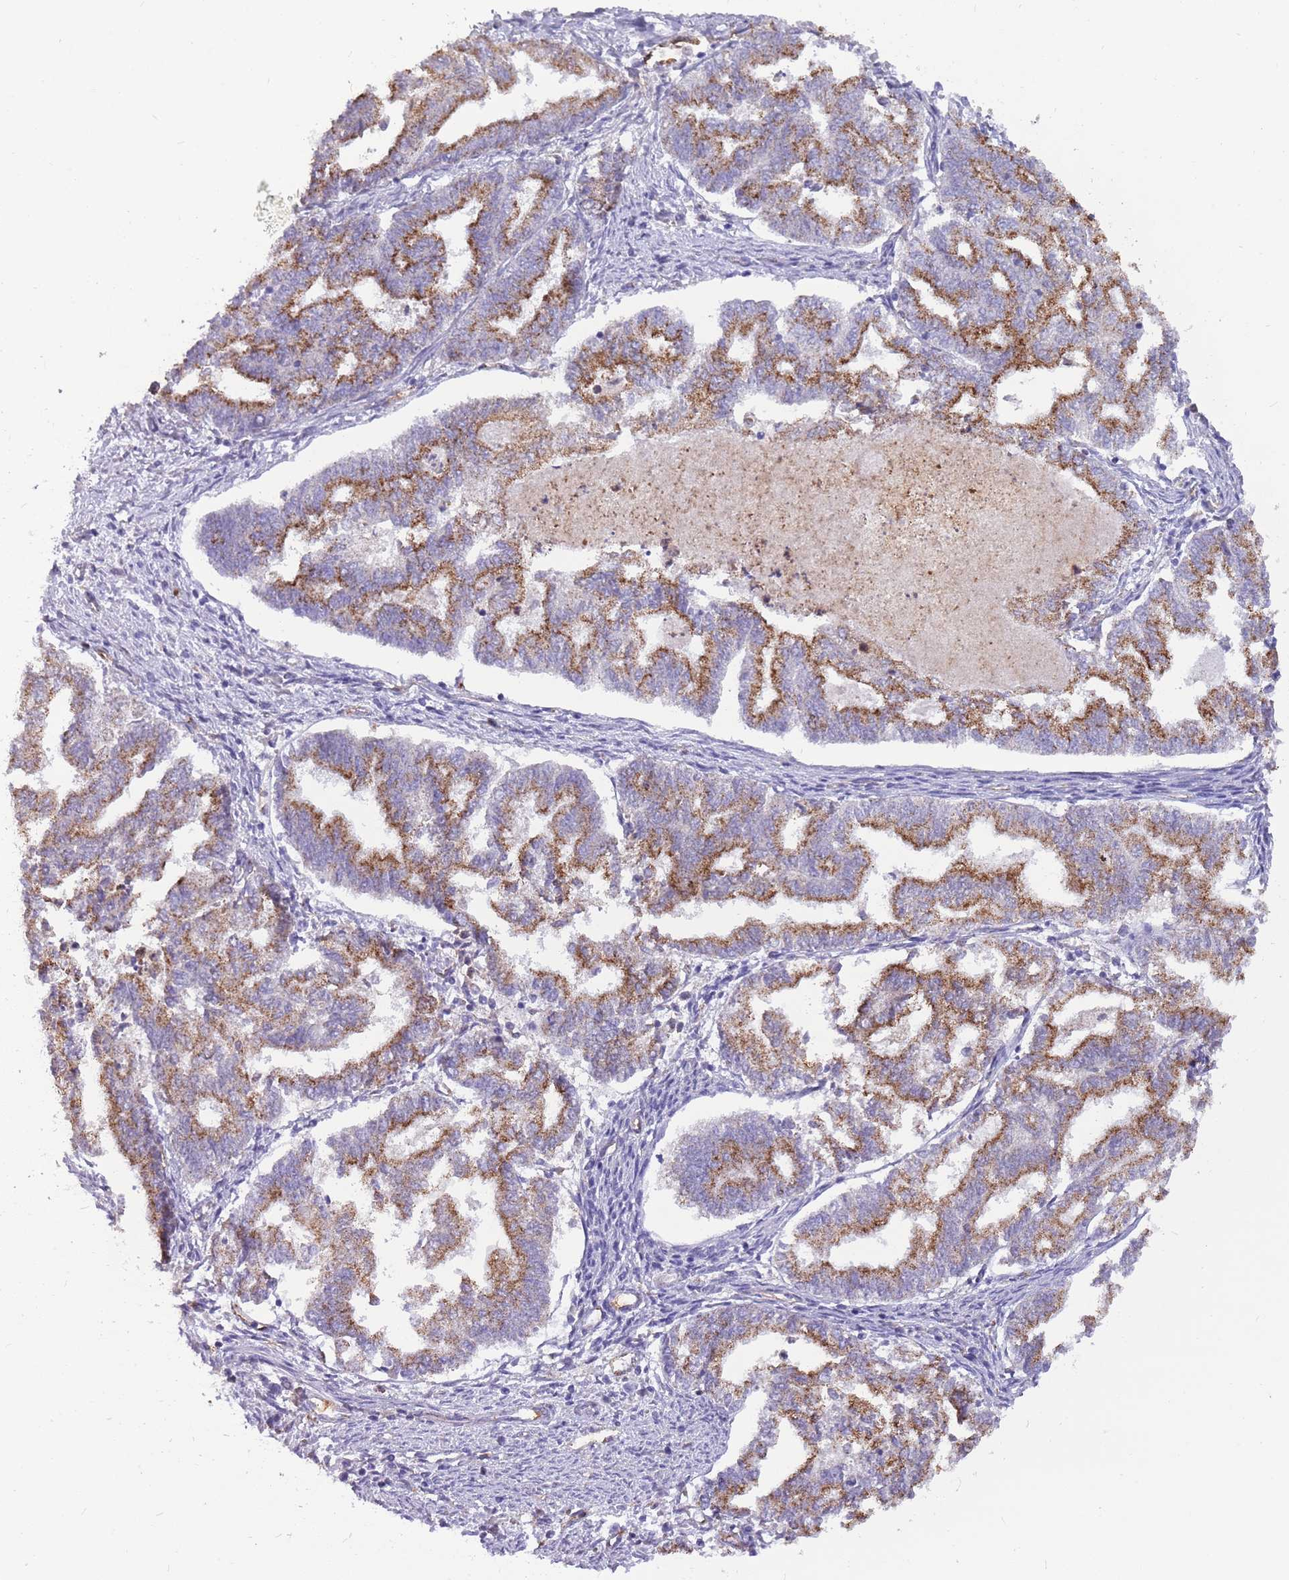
{"staining": {"intensity": "strong", "quantity": ">75%", "location": "cytoplasmic/membranous"}, "tissue": "endometrial cancer", "cell_type": "Tumor cells", "image_type": "cancer", "snomed": [{"axis": "morphology", "description": "Adenocarcinoma, NOS"}, {"axis": "topography", "description": "Endometrium"}], "caption": "Adenocarcinoma (endometrial) stained for a protein (brown) shows strong cytoplasmic/membranous positive expression in approximately >75% of tumor cells.", "gene": "PCNX1", "patient": {"sex": "female", "age": 79}}